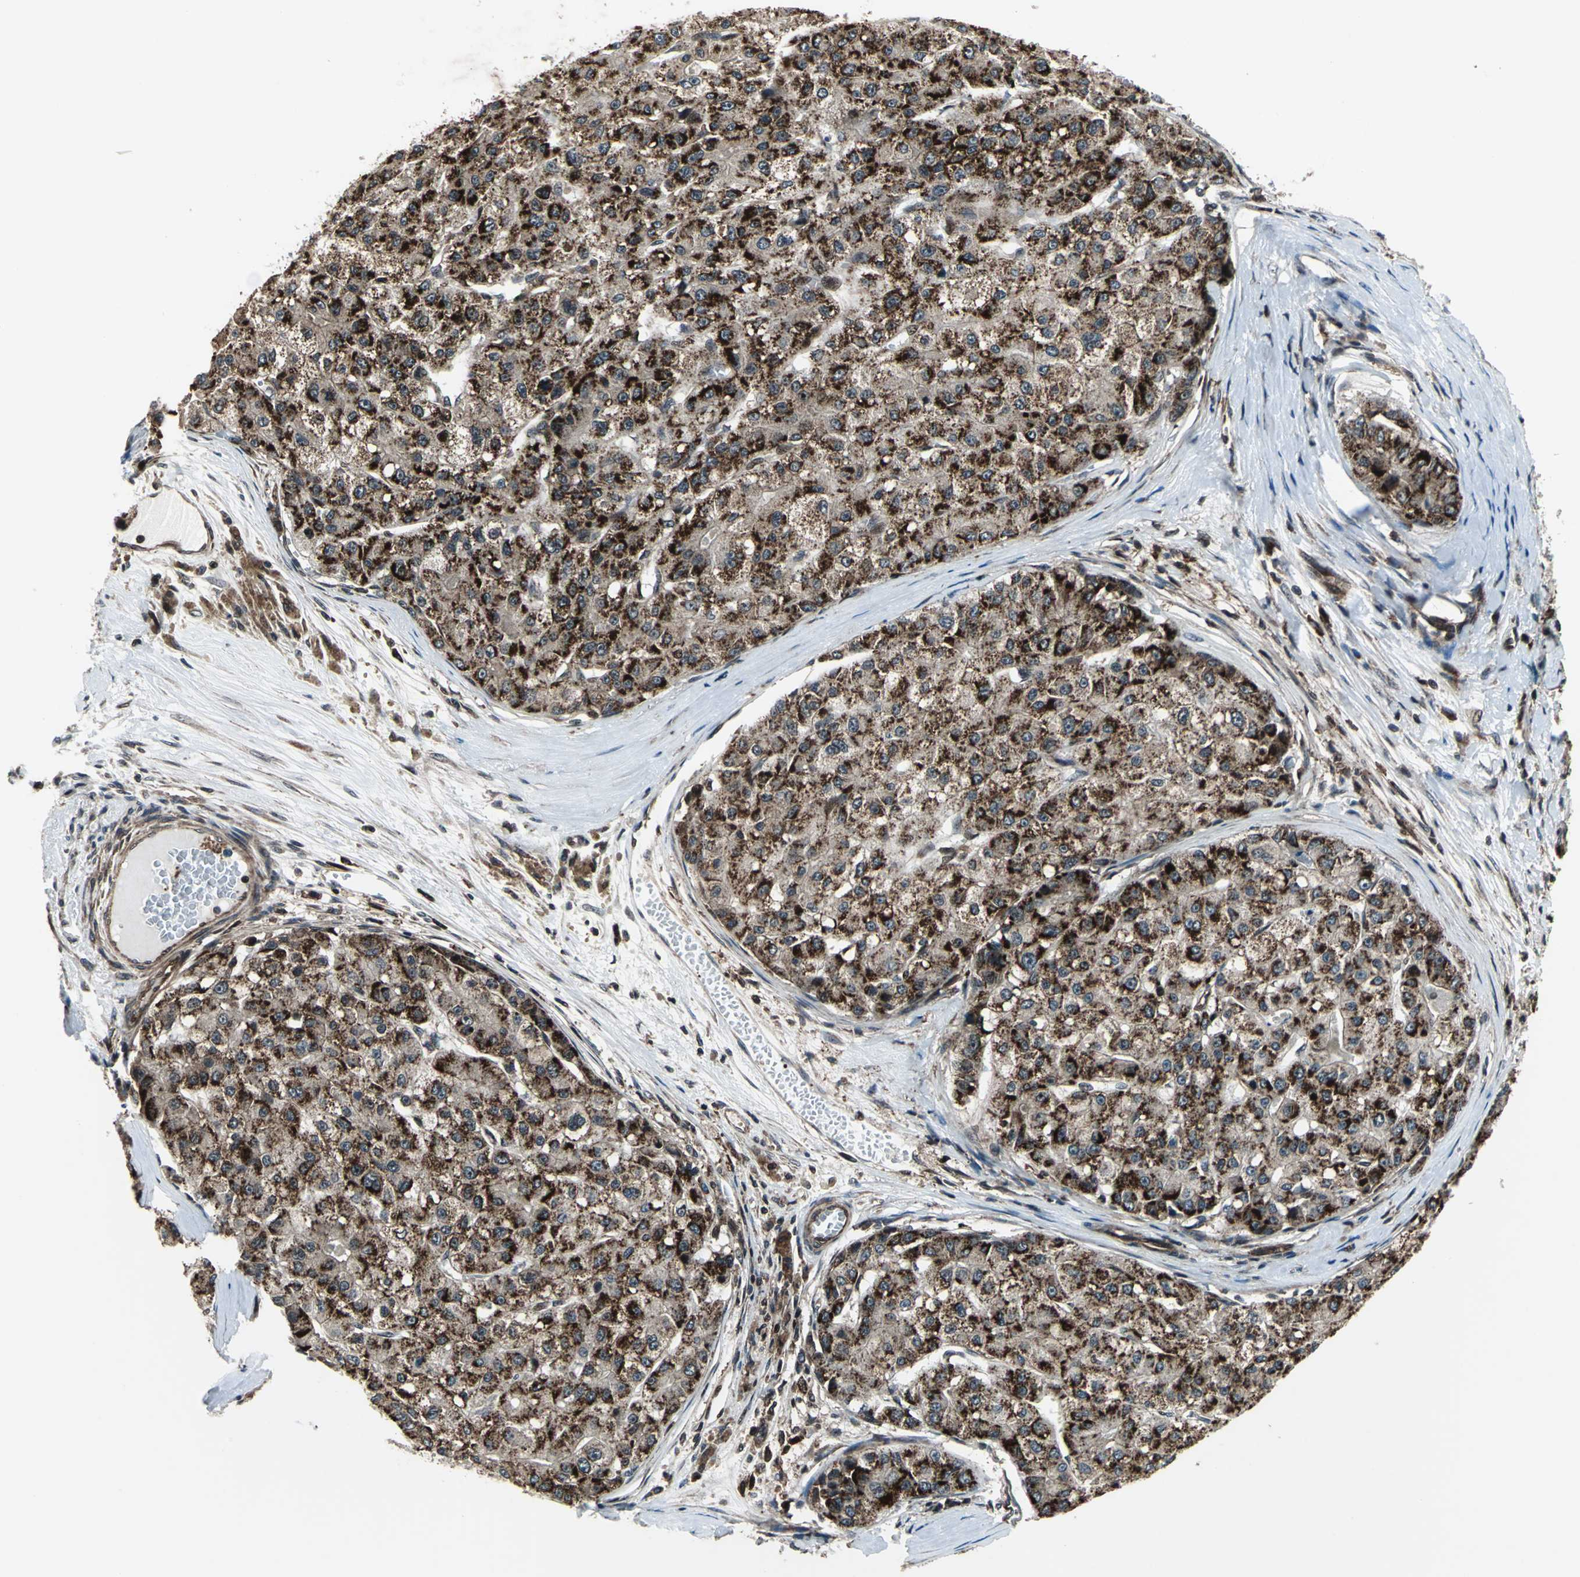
{"staining": {"intensity": "strong", "quantity": ">75%", "location": "cytoplasmic/membranous"}, "tissue": "liver cancer", "cell_type": "Tumor cells", "image_type": "cancer", "snomed": [{"axis": "morphology", "description": "Carcinoma, Hepatocellular, NOS"}, {"axis": "topography", "description": "Liver"}], "caption": "Immunohistochemistry (IHC) staining of liver cancer, which reveals high levels of strong cytoplasmic/membranous positivity in approximately >75% of tumor cells indicating strong cytoplasmic/membranous protein expression. The staining was performed using DAB (3,3'-diaminobenzidine) (brown) for protein detection and nuclei were counterstained in hematoxylin (blue).", "gene": "AATF", "patient": {"sex": "male", "age": 80}}